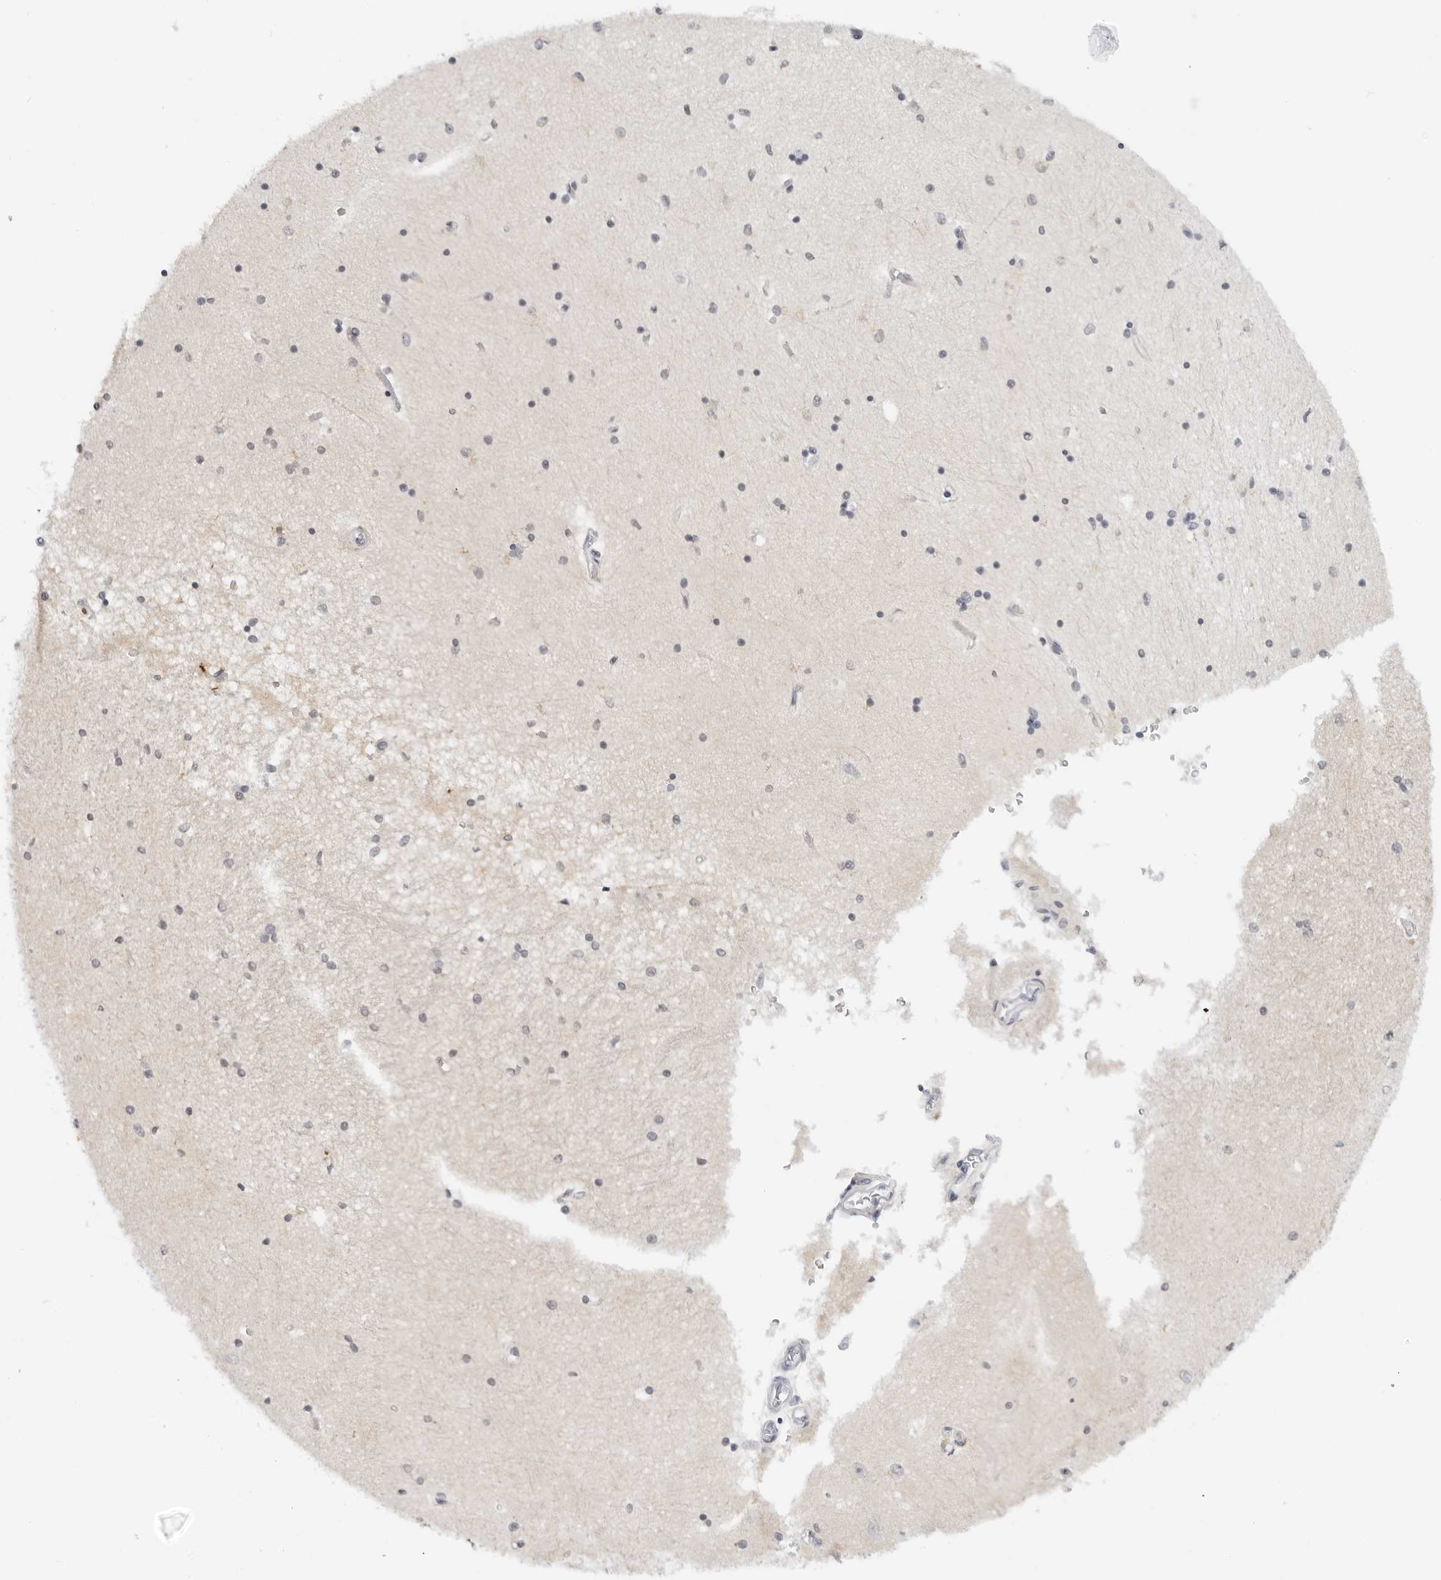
{"staining": {"intensity": "negative", "quantity": "none", "location": "none"}, "tissue": "hippocampus", "cell_type": "Glial cells", "image_type": "normal", "snomed": [{"axis": "morphology", "description": "Normal tissue, NOS"}, {"axis": "topography", "description": "Hippocampus"}], "caption": "IHC of unremarkable hippocampus reveals no expression in glial cells.", "gene": "MAP2K5", "patient": {"sex": "male", "age": 45}}